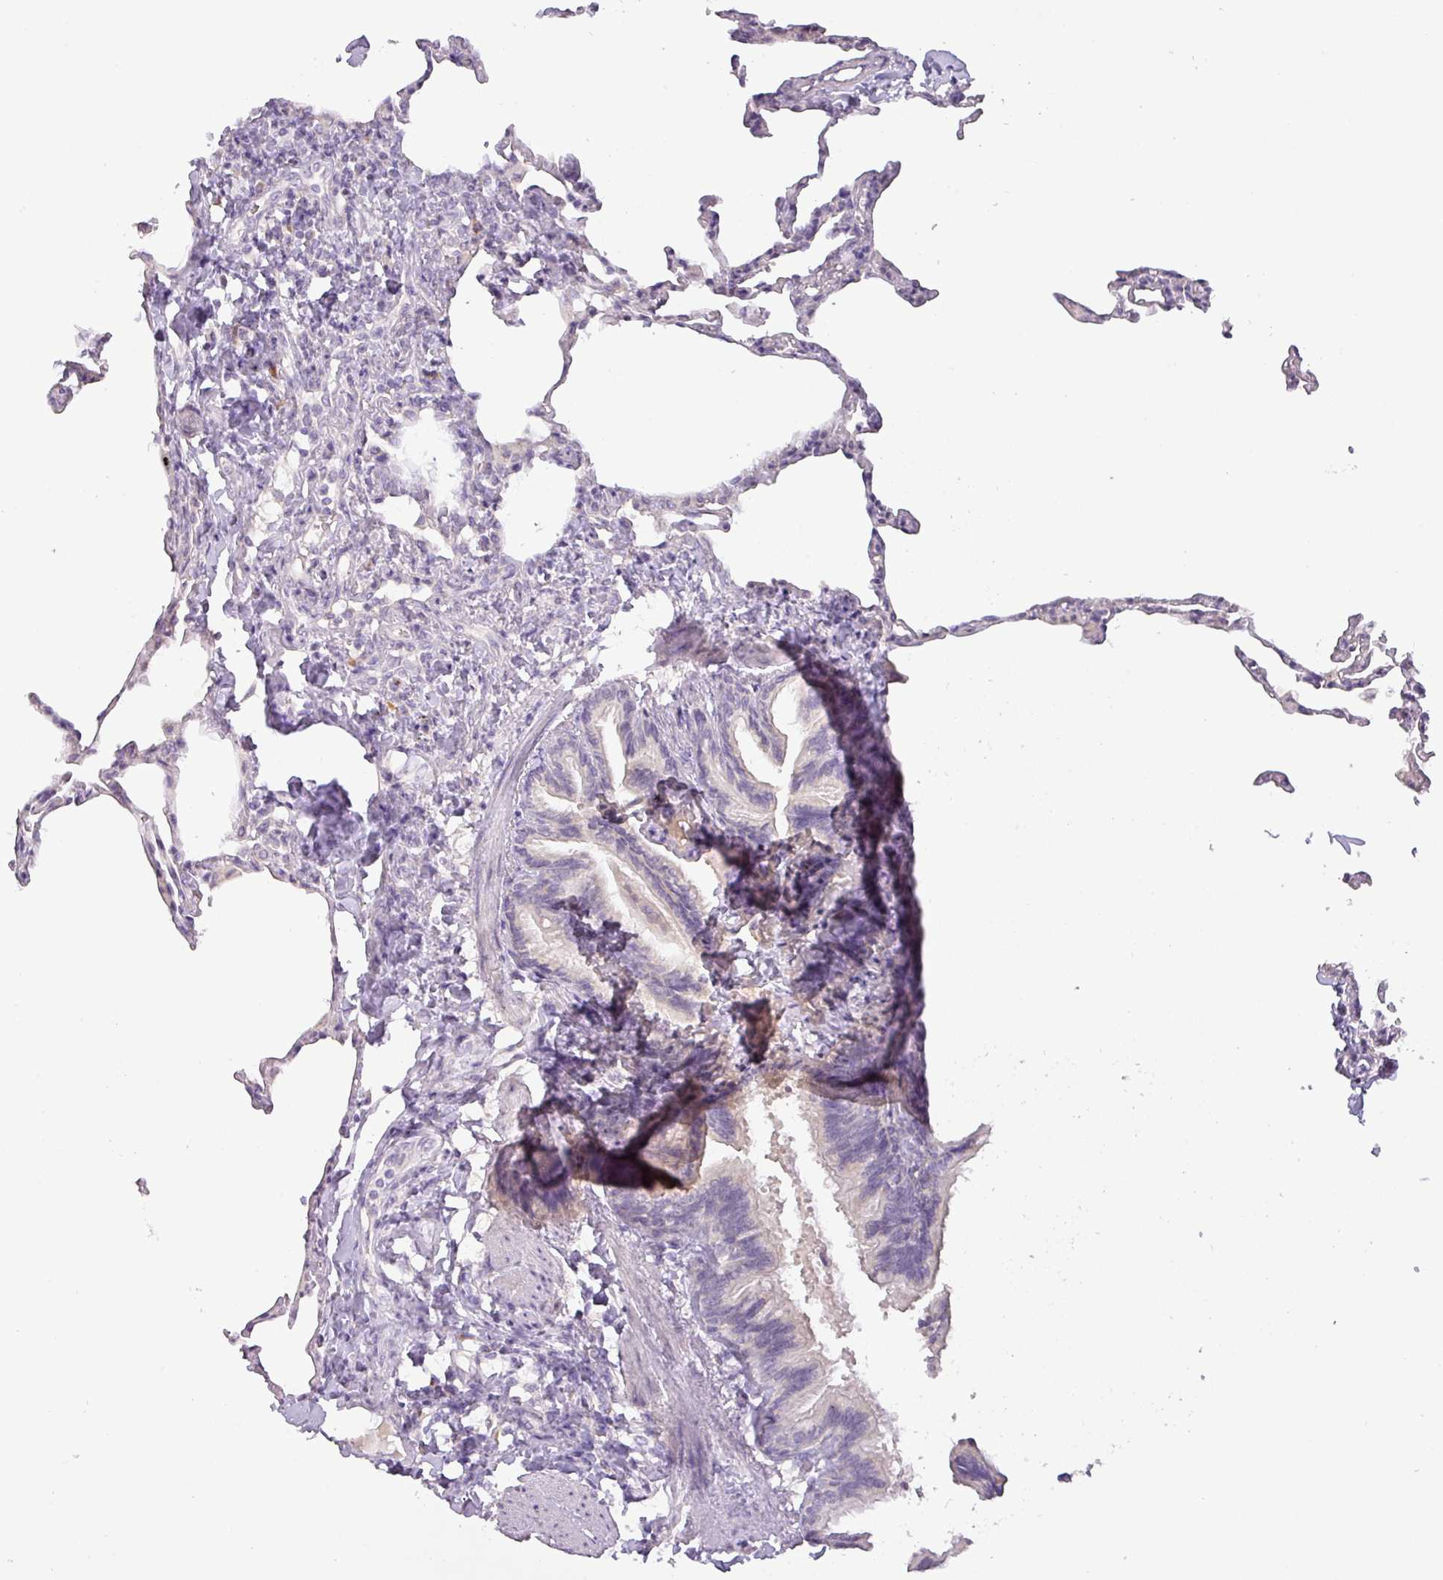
{"staining": {"intensity": "negative", "quantity": "none", "location": "none"}, "tissue": "lung", "cell_type": "Alveolar cells", "image_type": "normal", "snomed": [{"axis": "morphology", "description": "Normal tissue, NOS"}, {"axis": "topography", "description": "Lung"}], "caption": "Lung was stained to show a protein in brown. There is no significant expression in alveolar cells. The staining was performed using DAB (3,3'-diaminobenzidine) to visualize the protein expression in brown, while the nuclei were stained in blue with hematoxylin (Magnification: 20x).", "gene": "DRD5", "patient": {"sex": "male", "age": 20}}